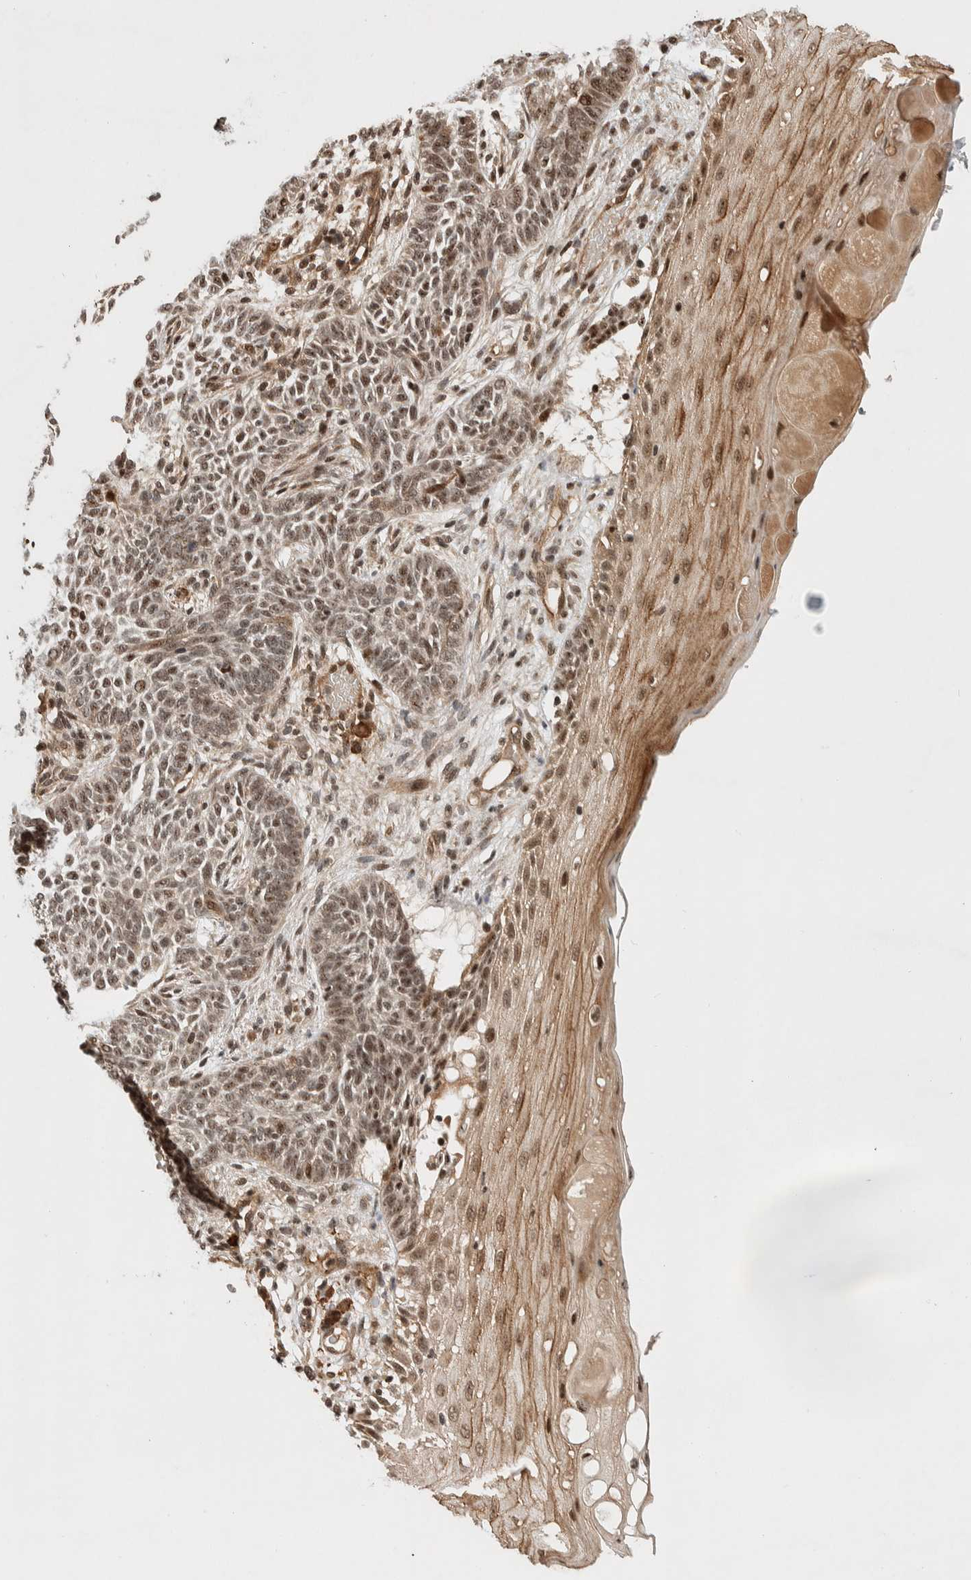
{"staining": {"intensity": "moderate", "quantity": ">75%", "location": "nuclear"}, "tissue": "skin cancer", "cell_type": "Tumor cells", "image_type": "cancer", "snomed": [{"axis": "morphology", "description": "Basal cell carcinoma"}, {"axis": "topography", "description": "Skin"}], "caption": "Protein expression analysis of human skin cancer reveals moderate nuclear staining in approximately >75% of tumor cells.", "gene": "TOR1B", "patient": {"sex": "male", "age": 87}}